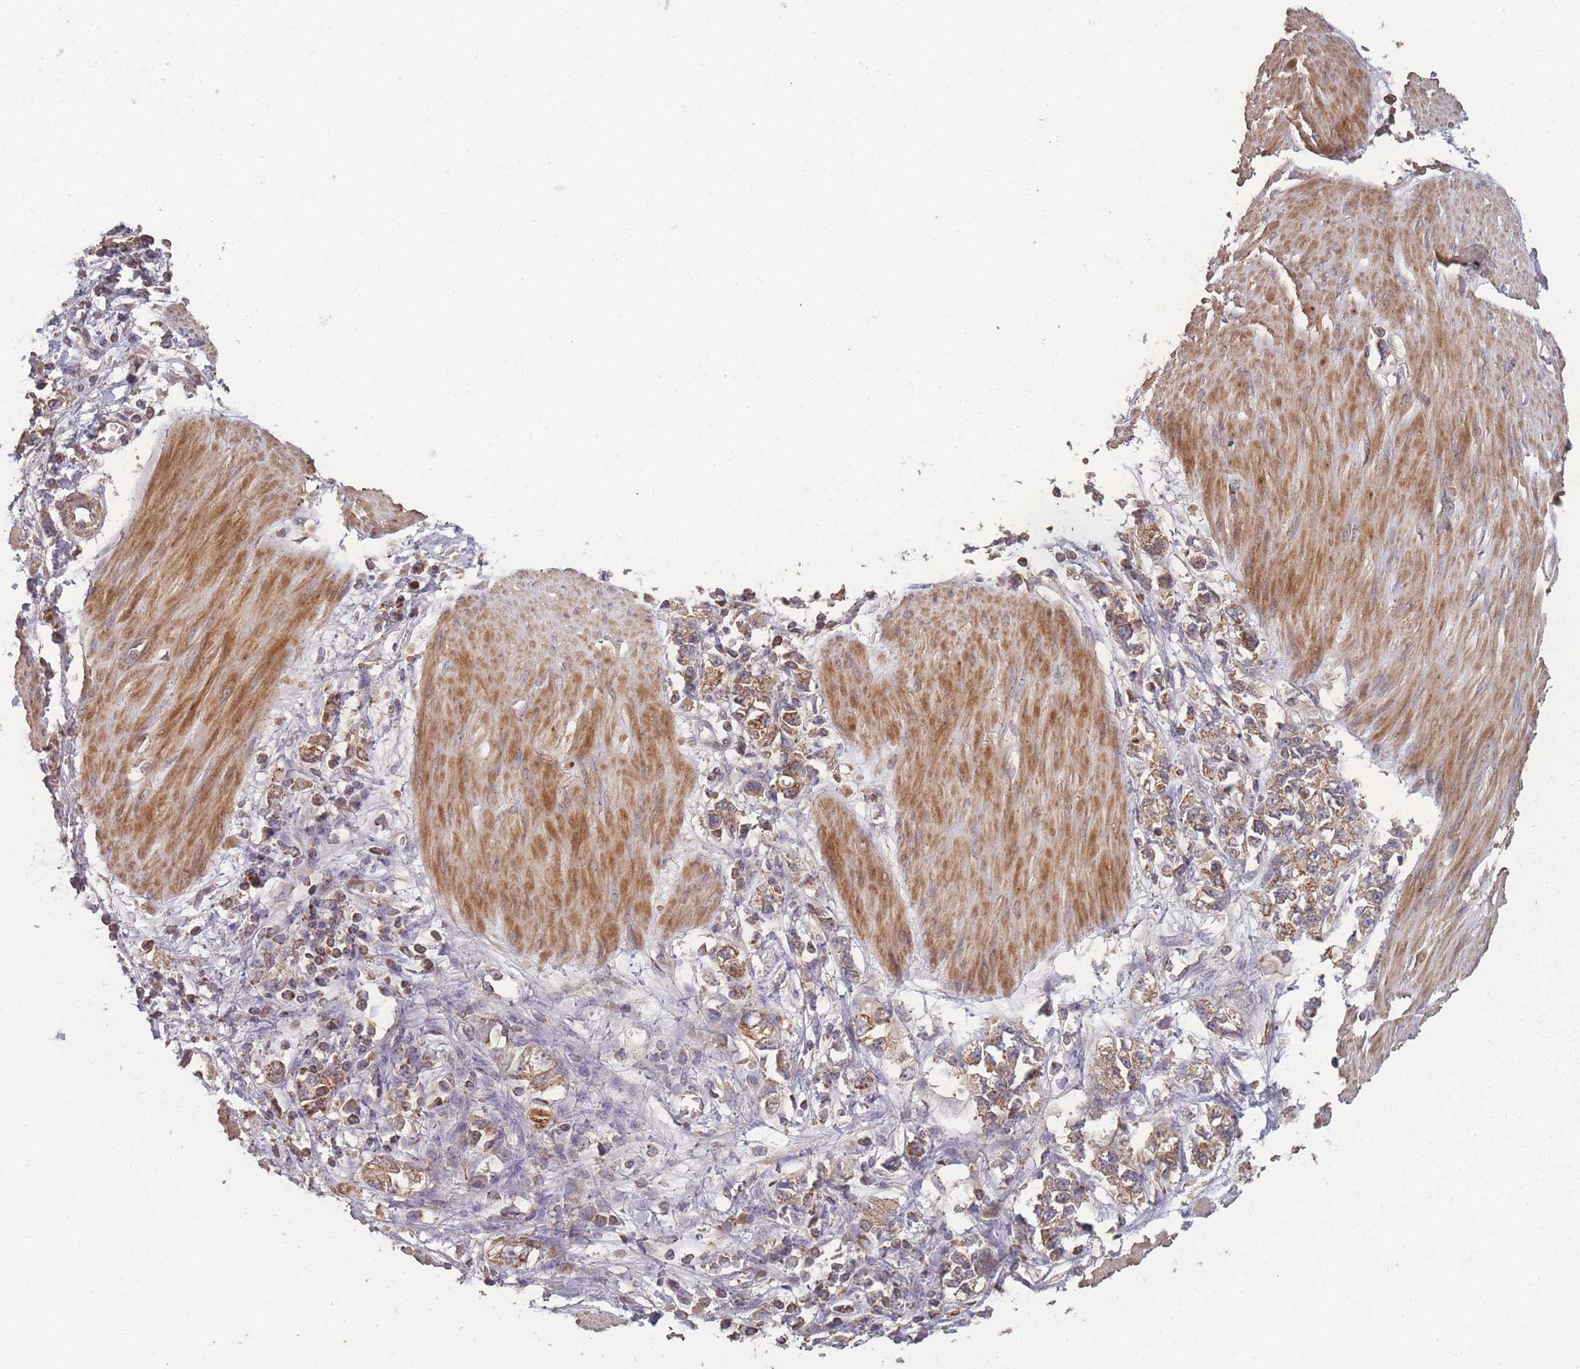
{"staining": {"intensity": "moderate", "quantity": ">75%", "location": "cytoplasmic/membranous"}, "tissue": "stomach cancer", "cell_type": "Tumor cells", "image_type": "cancer", "snomed": [{"axis": "morphology", "description": "Adenocarcinoma, NOS"}, {"axis": "topography", "description": "Stomach"}], "caption": "Immunohistochemistry (DAB) staining of human stomach cancer (adenocarcinoma) exhibits moderate cytoplasmic/membranous protein expression in approximately >75% of tumor cells.", "gene": "LYRM7", "patient": {"sex": "female", "age": 76}}